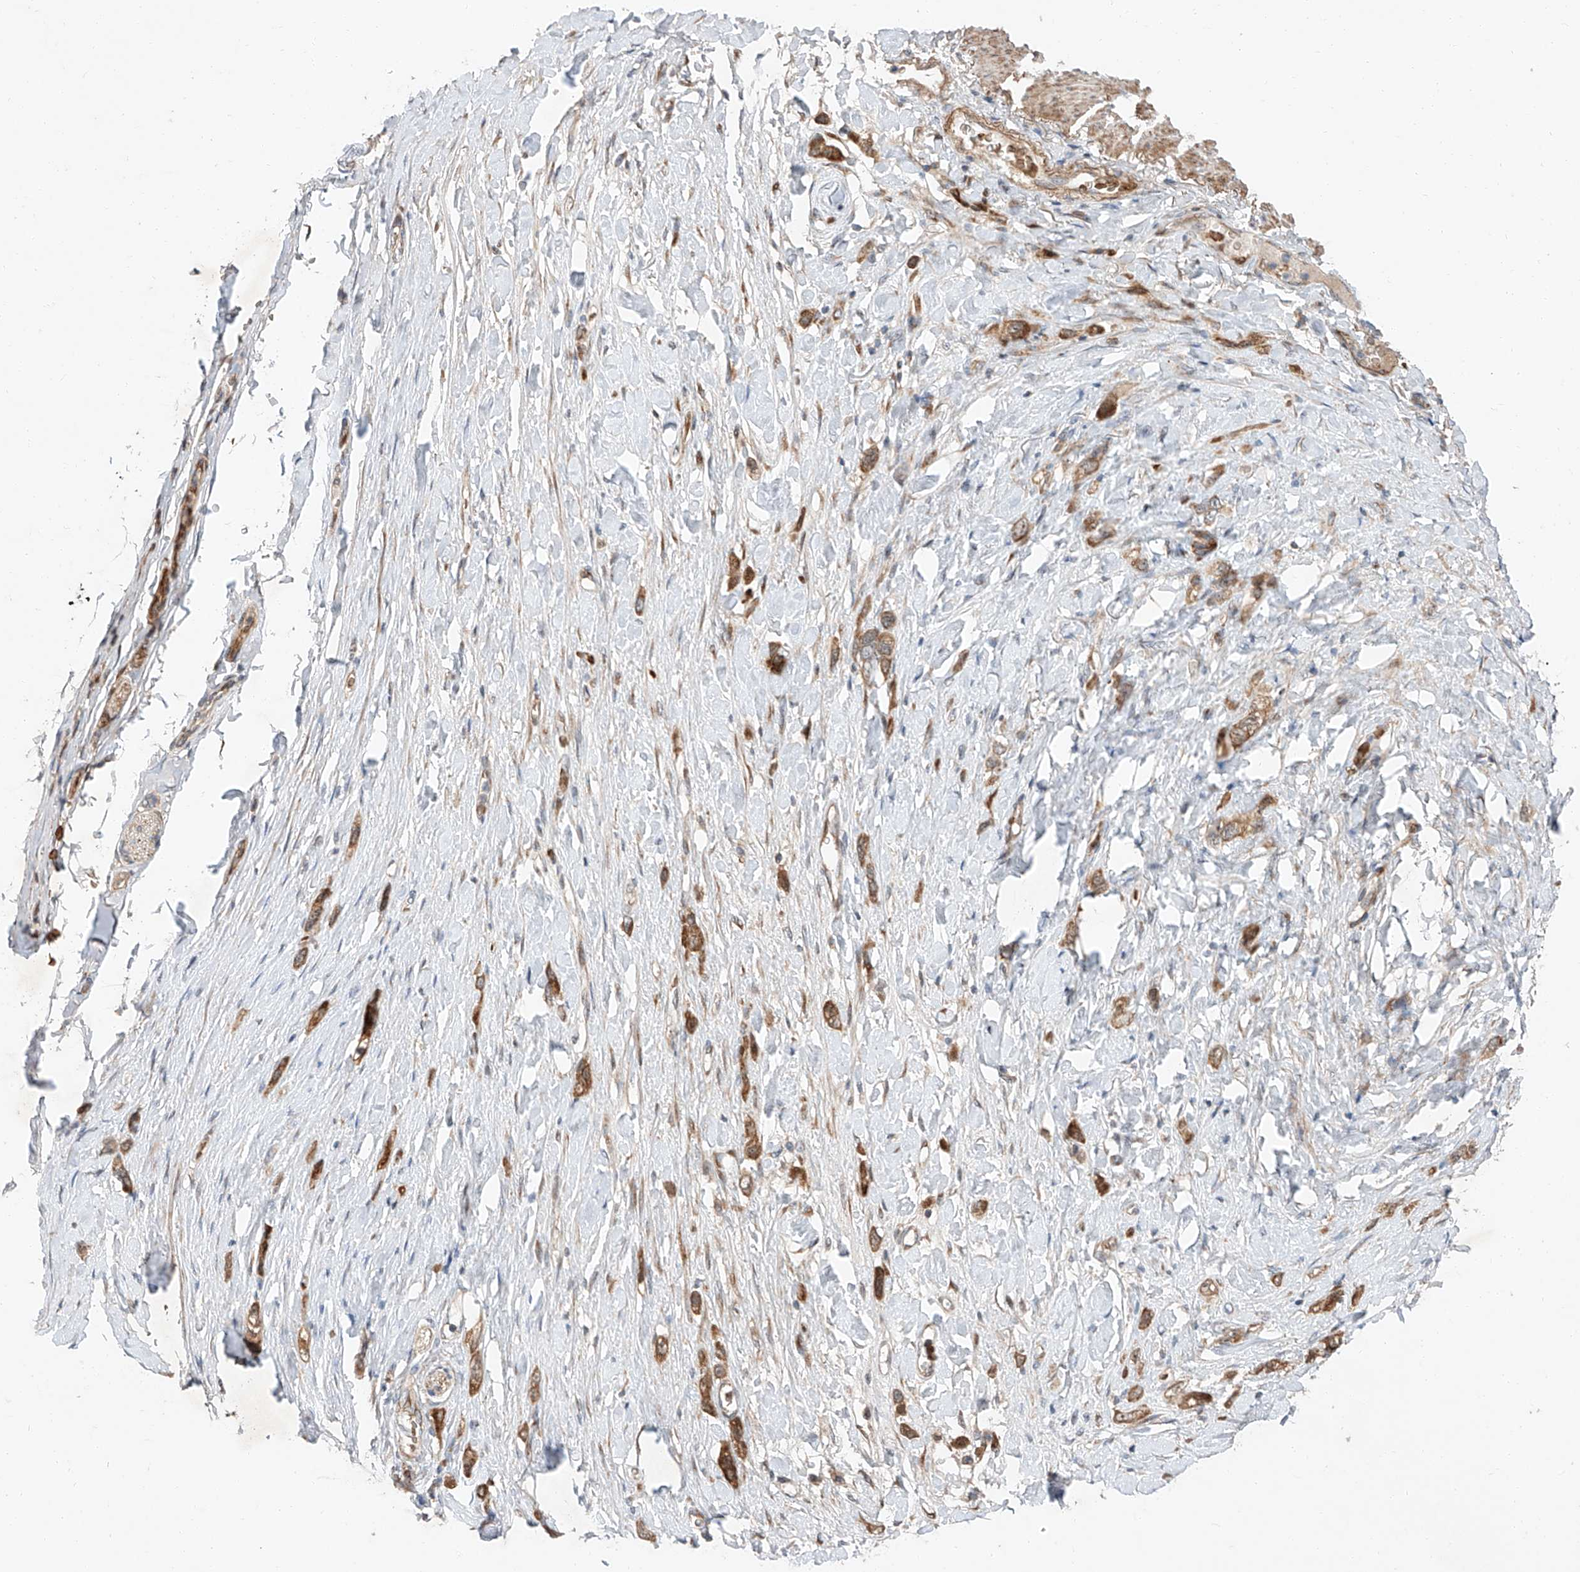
{"staining": {"intensity": "moderate", "quantity": ">75%", "location": "cytoplasmic/membranous"}, "tissue": "stomach cancer", "cell_type": "Tumor cells", "image_type": "cancer", "snomed": [{"axis": "morphology", "description": "Adenocarcinoma, NOS"}, {"axis": "topography", "description": "Stomach"}], "caption": "Stomach cancer stained for a protein demonstrates moderate cytoplasmic/membranous positivity in tumor cells. The protein of interest is stained brown, and the nuclei are stained in blue (DAB IHC with brightfield microscopy, high magnification).", "gene": "USF3", "patient": {"sex": "female", "age": 65}}